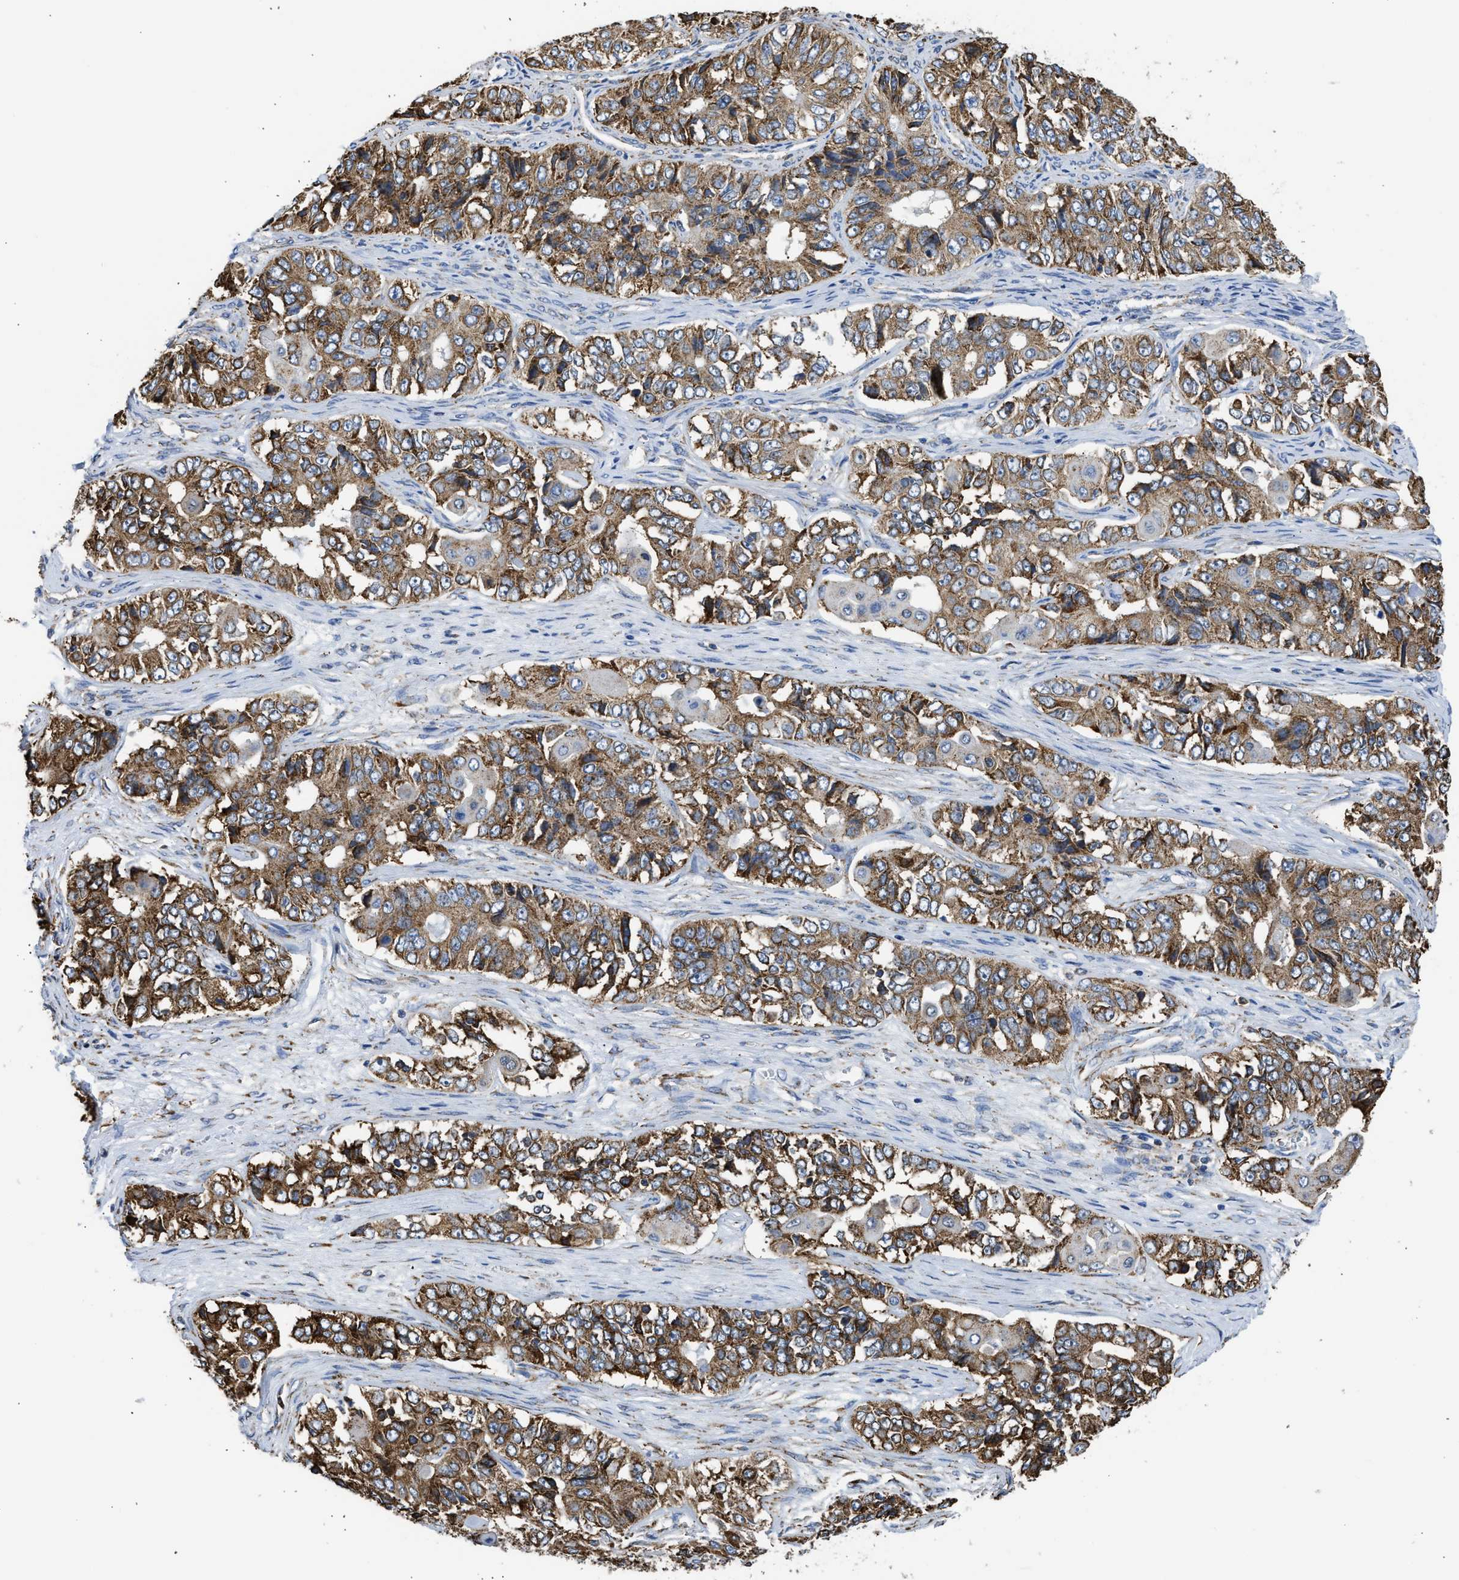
{"staining": {"intensity": "strong", "quantity": ">75%", "location": "cytoplasmic/membranous"}, "tissue": "ovarian cancer", "cell_type": "Tumor cells", "image_type": "cancer", "snomed": [{"axis": "morphology", "description": "Carcinoma, endometroid"}, {"axis": "topography", "description": "Ovary"}], "caption": "Ovarian endometroid carcinoma was stained to show a protein in brown. There is high levels of strong cytoplasmic/membranous staining in about >75% of tumor cells. (brown staining indicates protein expression, while blue staining denotes nuclei).", "gene": "CYCS", "patient": {"sex": "female", "age": 51}}